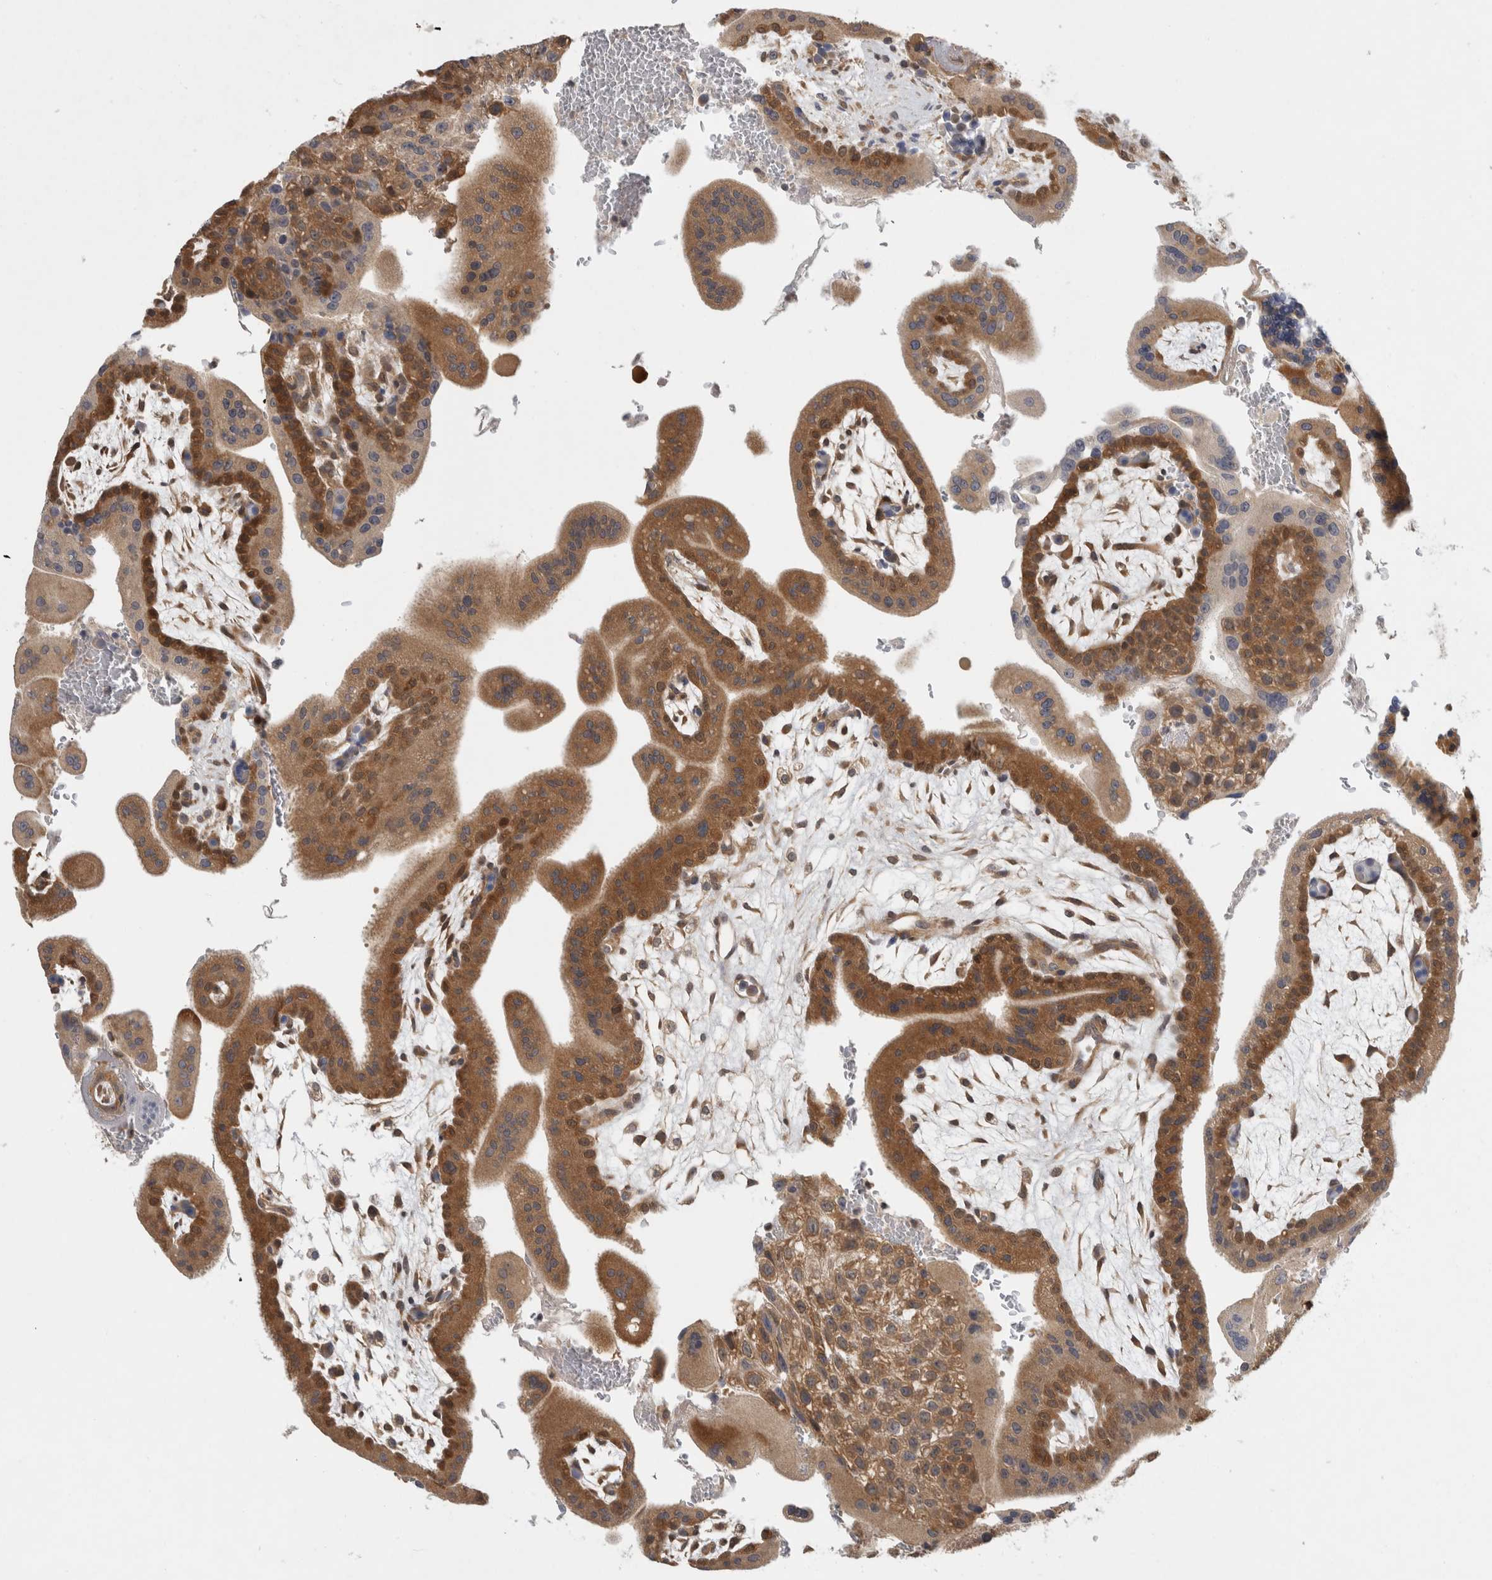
{"staining": {"intensity": "moderate", "quantity": ">75%", "location": "cytoplasmic/membranous"}, "tissue": "placenta", "cell_type": "Decidual cells", "image_type": "normal", "snomed": [{"axis": "morphology", "description": "Normal tissue, NOS"}, {"axis": "topography", "description": "Placenta"}], "caption": "Brown immunohistochemical staining in unremarkable human placenta exhibits moderate cytoplasmic/membranous positivity in approximately >75% of decidual cells.", "gene": "AASDHPPT", "patient": {"sex": "female", "age": 35}}